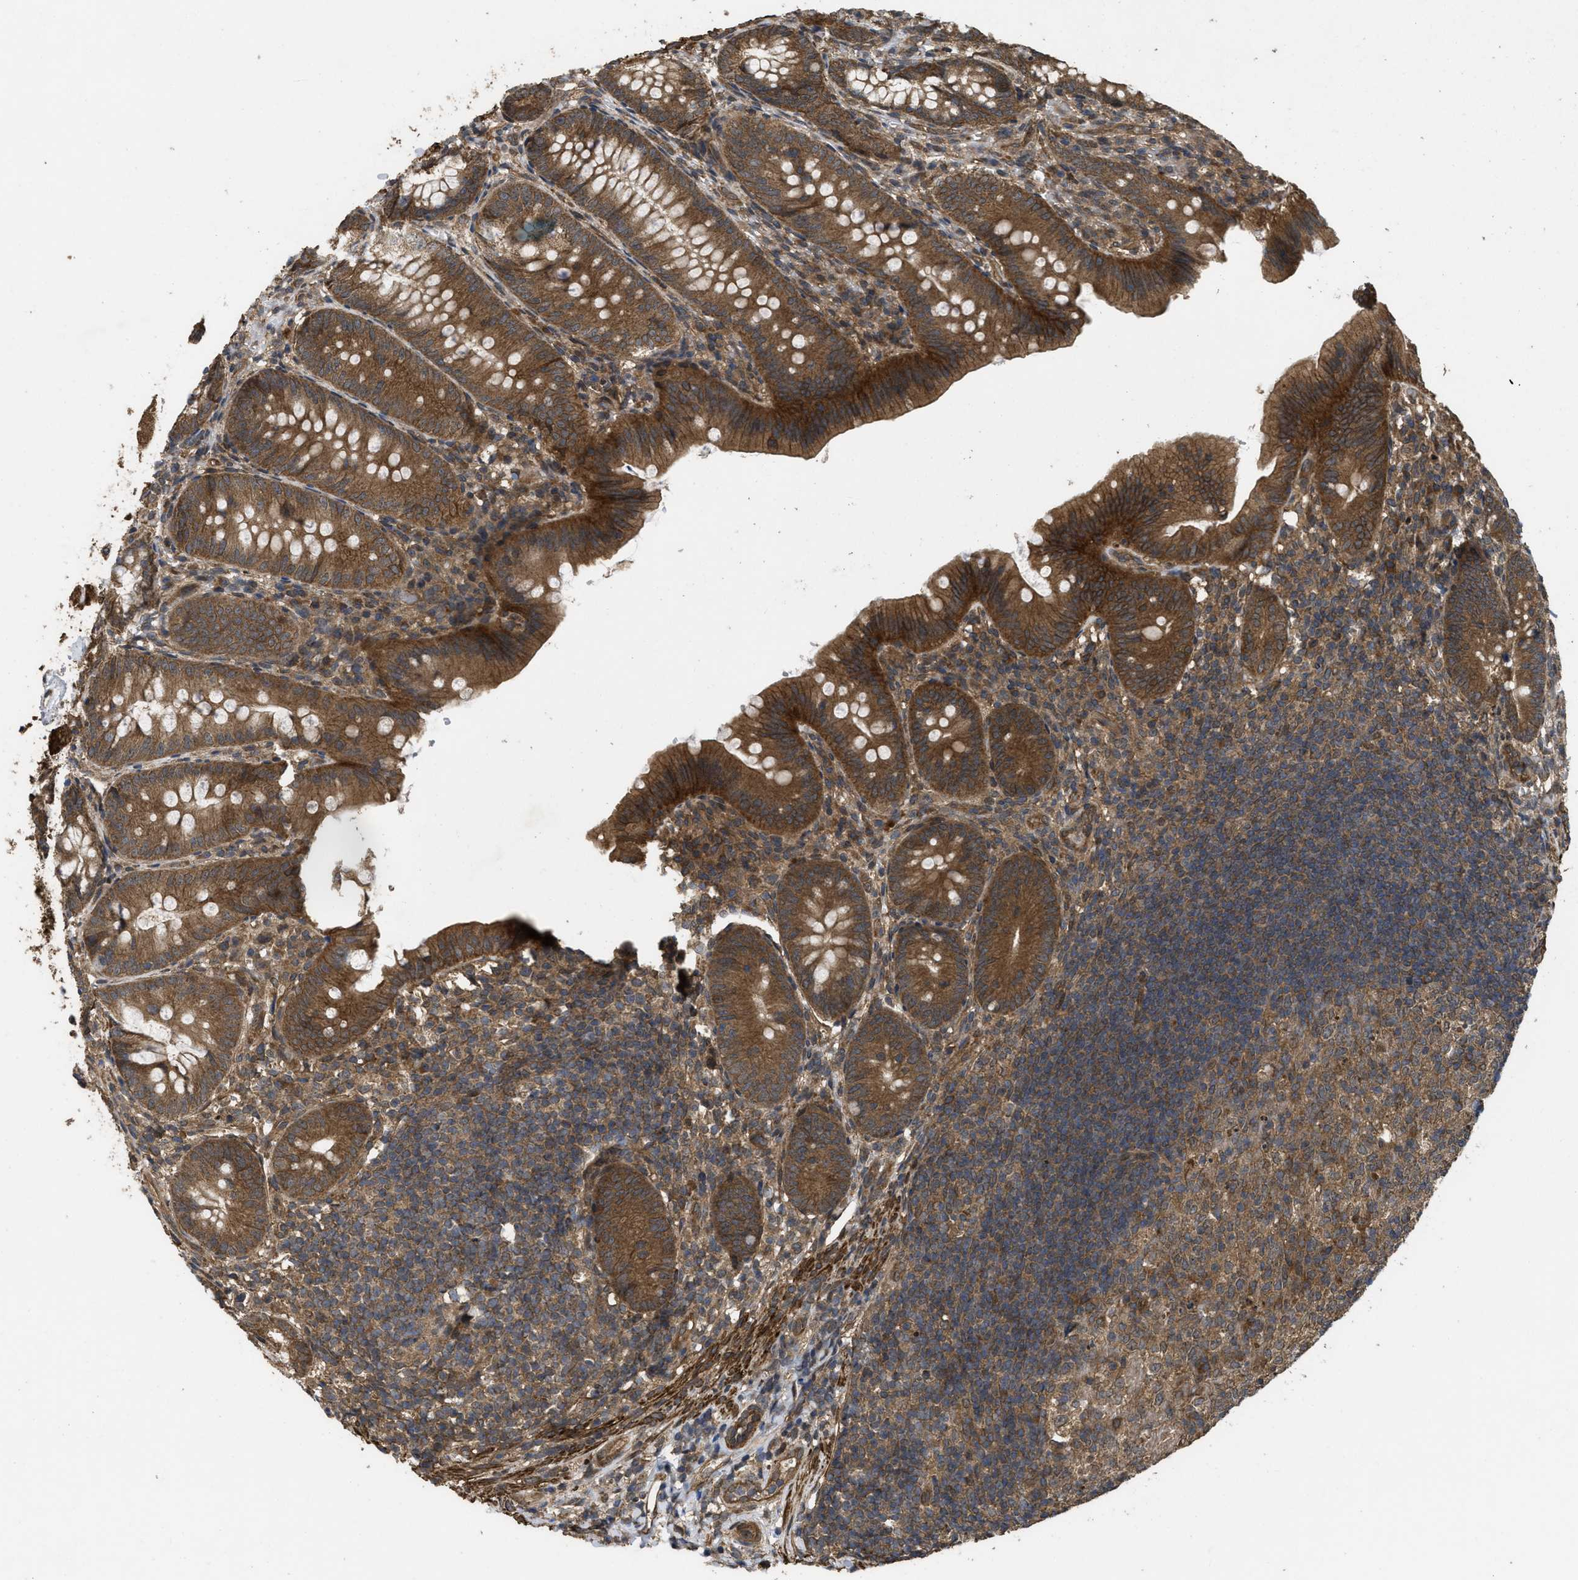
{"staining": {"intensity": "strong", "quantity": ">75%", "location": "cytoplasmic/membranous"}, "tissue": "appendix", "cell_type": "Glandular cells", "image_type": "normal", "snomed": [{"axis": "morphology", "description": "Normal tissue, NOS"}, {"axis": "topography", "description": "Appendix"}], "caption": "Immunohistochemistry micrograph of unremarkable appendix stained for a protein (brown), which shows high levels of strong cytoplasmic/membranous positivity in approximately >75% of glandular cells.", "gene": "FZD6", "patient": {"sex": "male", "age": 1}}